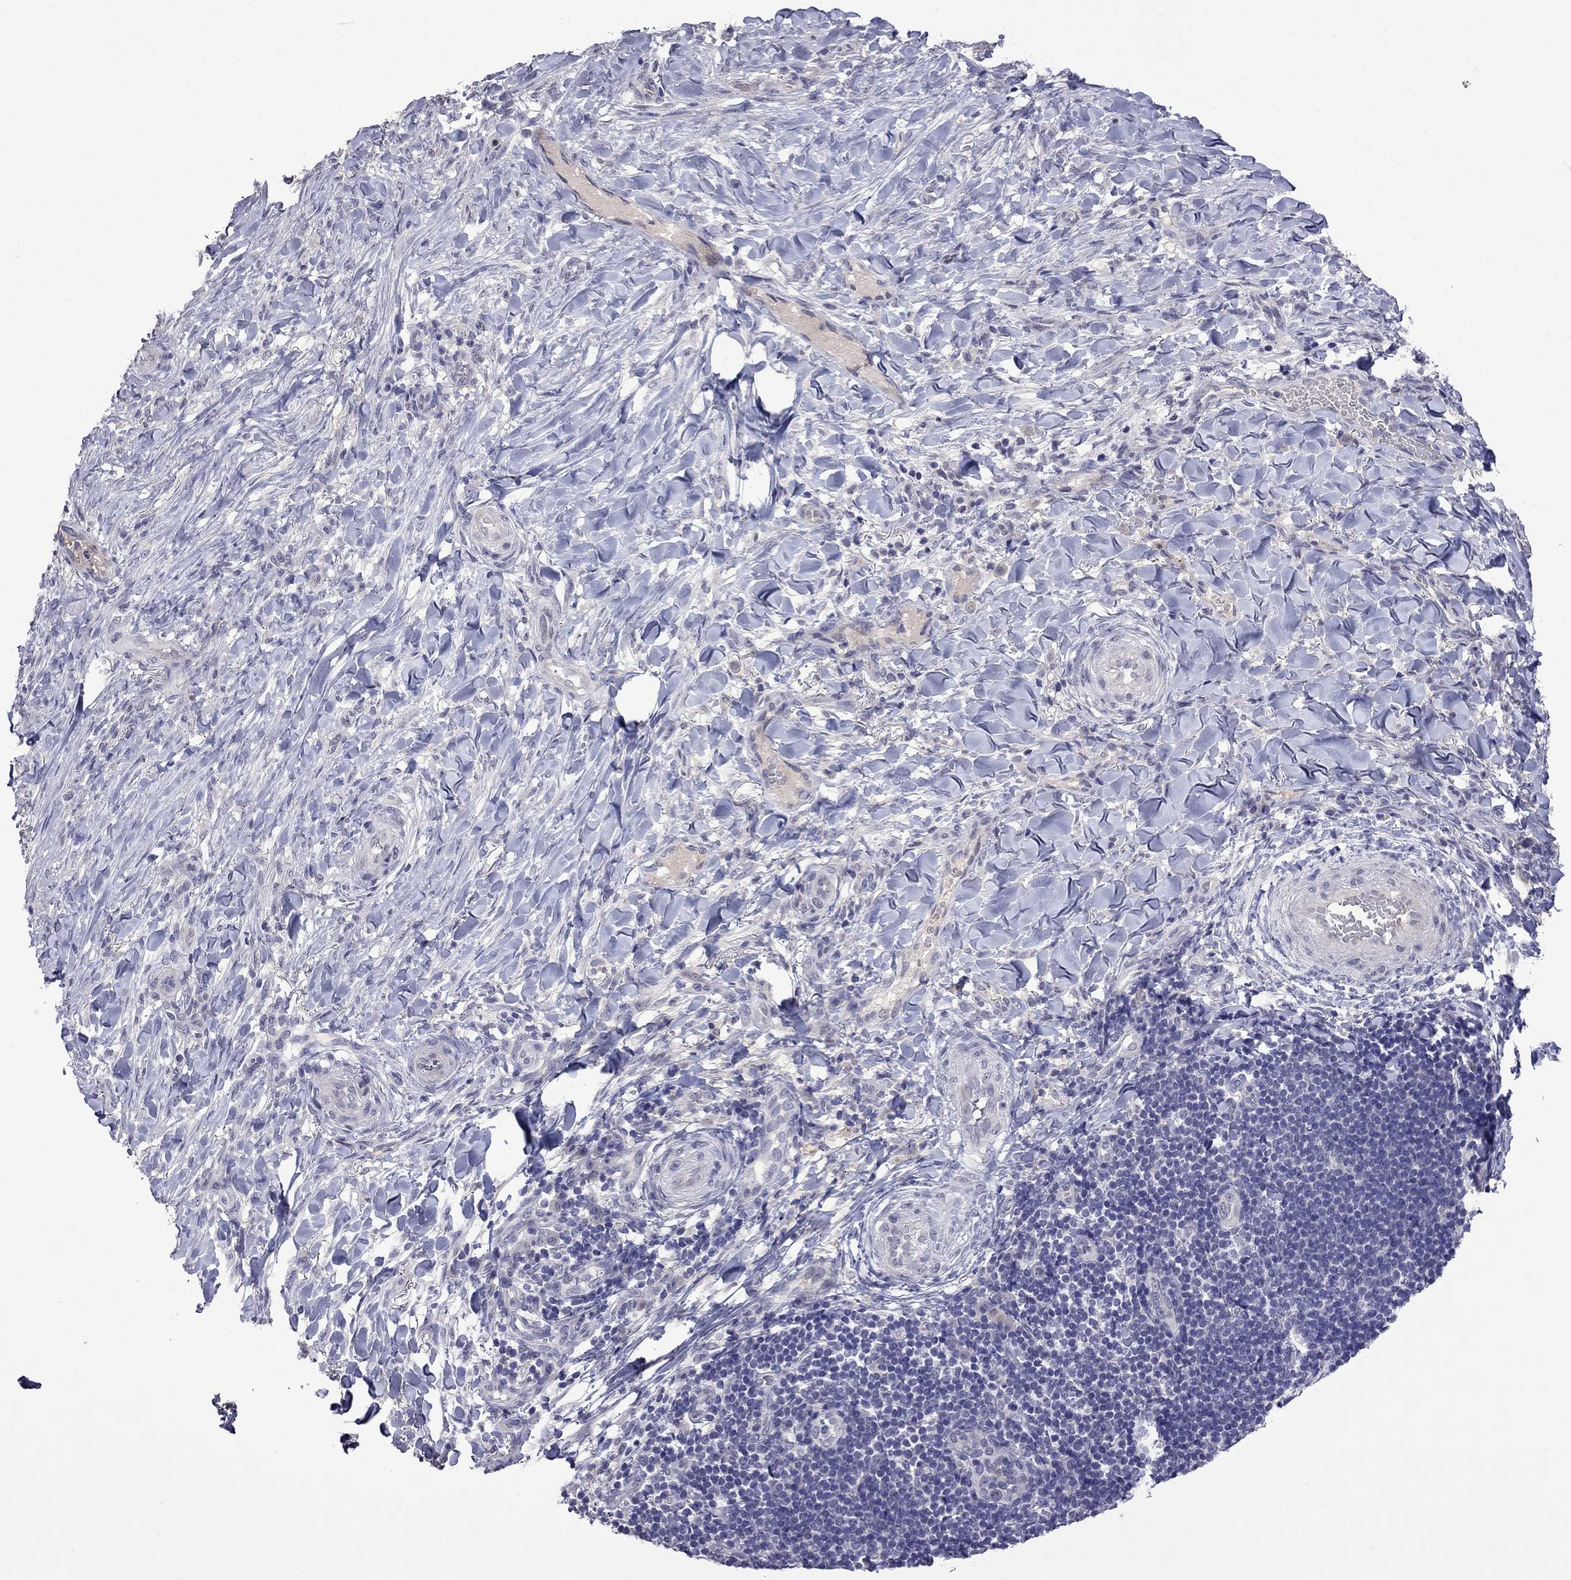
{"staining": {"intensity": "negative", "quantity": "none", "location": "none"}, "tissue": "skin cancer", "cell_type": "Tumor cells", "image_type": "cancer", "snomed": [{"axis": "morphology", "description": "Basal cell carcinoma"}, {"axis": "topography", "description": "Skin"}], "caption": "An image of skin basal cell carcinoma stained for a protein exhibits no brown staining in tumor cells.", "gene": "STAR", "patient": {"sex": "female", "age": 69}}